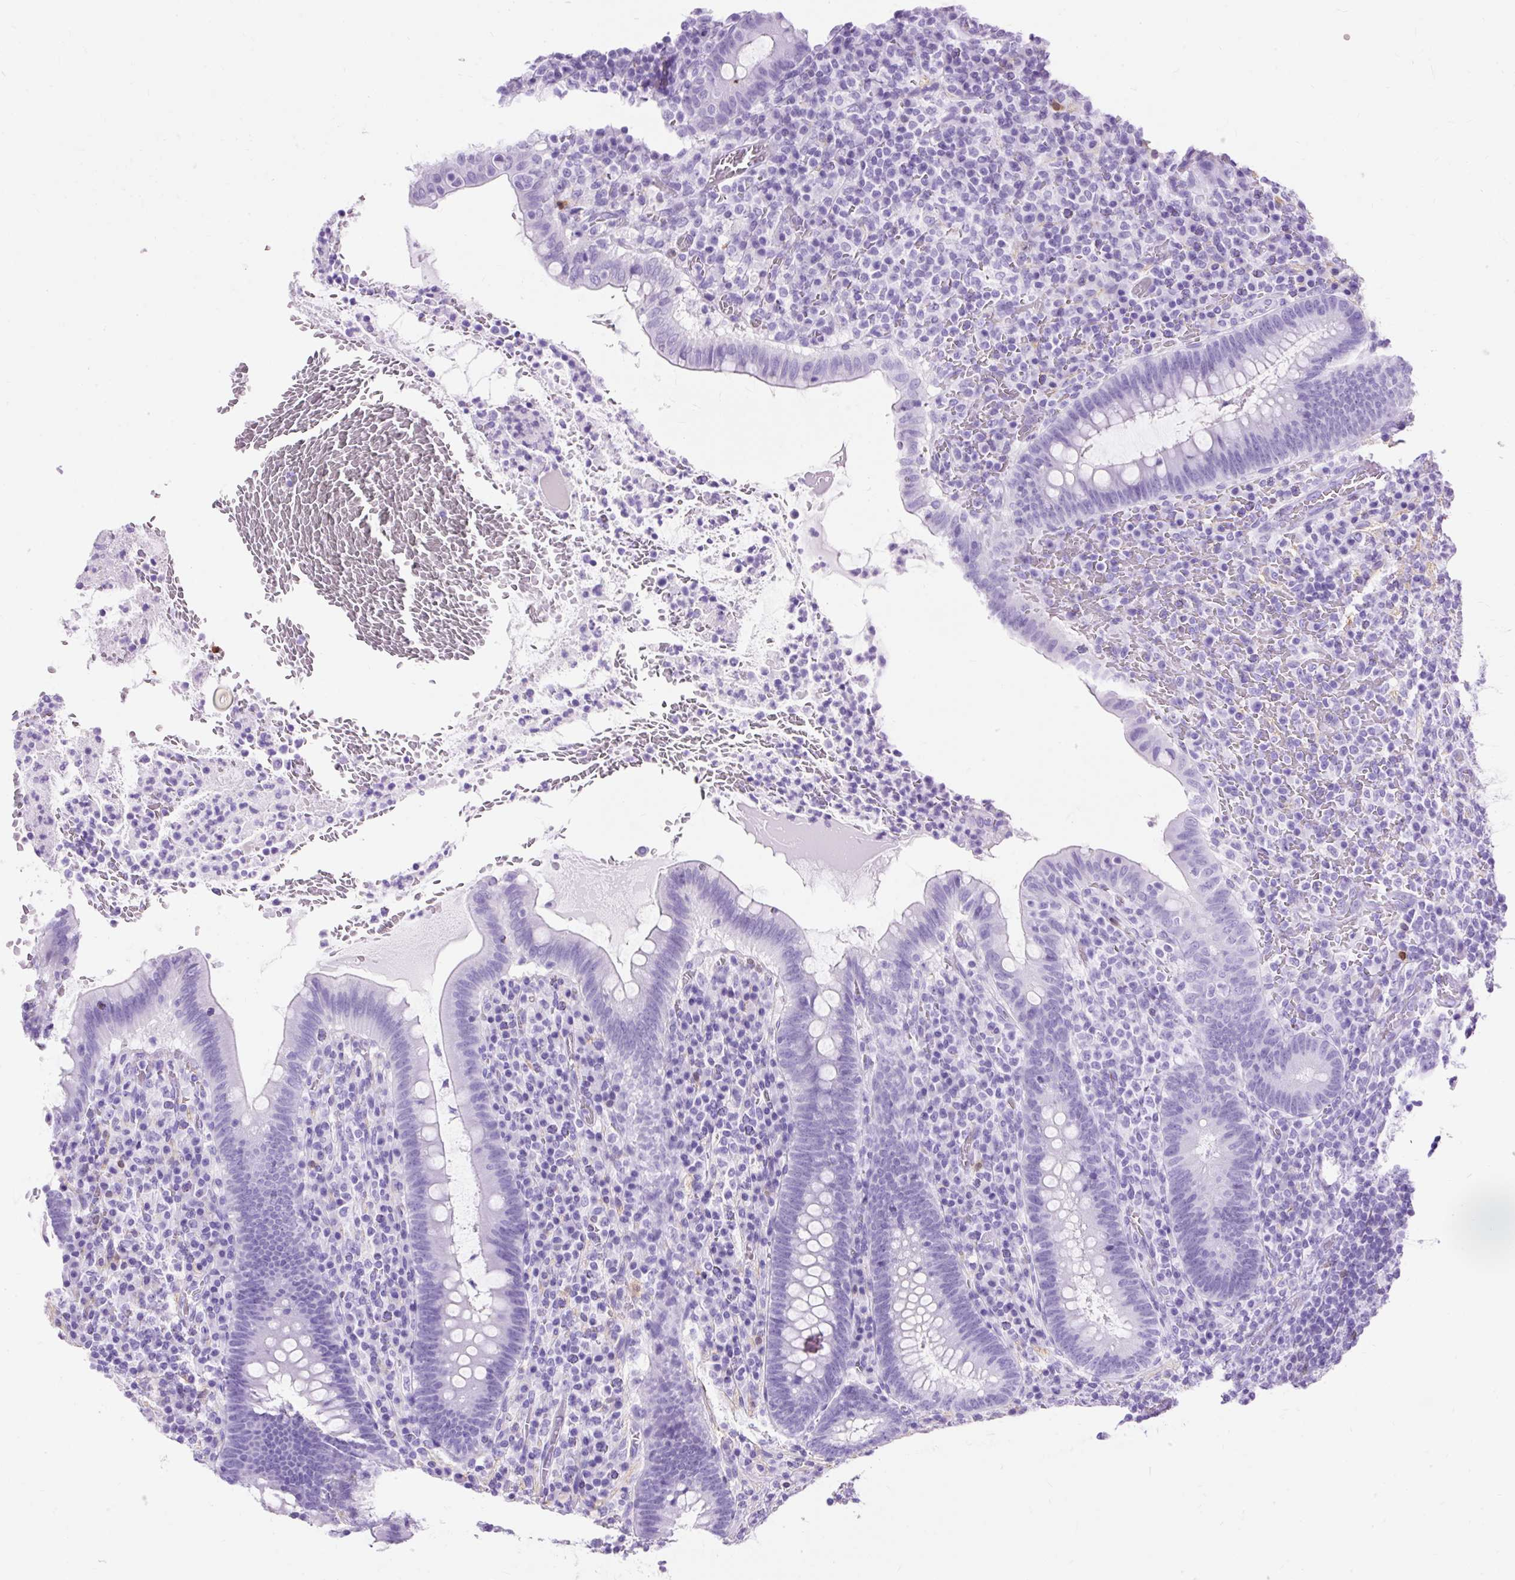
{"staining": {"intensity": "negative", "quantity": "none", "location": "none"}, "tissue": "appendix", "cell_type": "Glandular cells", "image_type": "normal", "snomed": [{"axis": "morphology", "description": "Normal tissue, NOS"}, {"axis": "topography", "description": "Appendix"}], "caption": "DAB immunohistochemical staining of normal appendix exhibits no significant staining in glandular cells. Brightfield microscopy of IHC stained with DAB (3,3'-diaminobenzidine) (brown) and hematoxylin (blue), captured at high magnification.", "gene": "PVALB", "patient": {"sex": "female", "age": 43}}